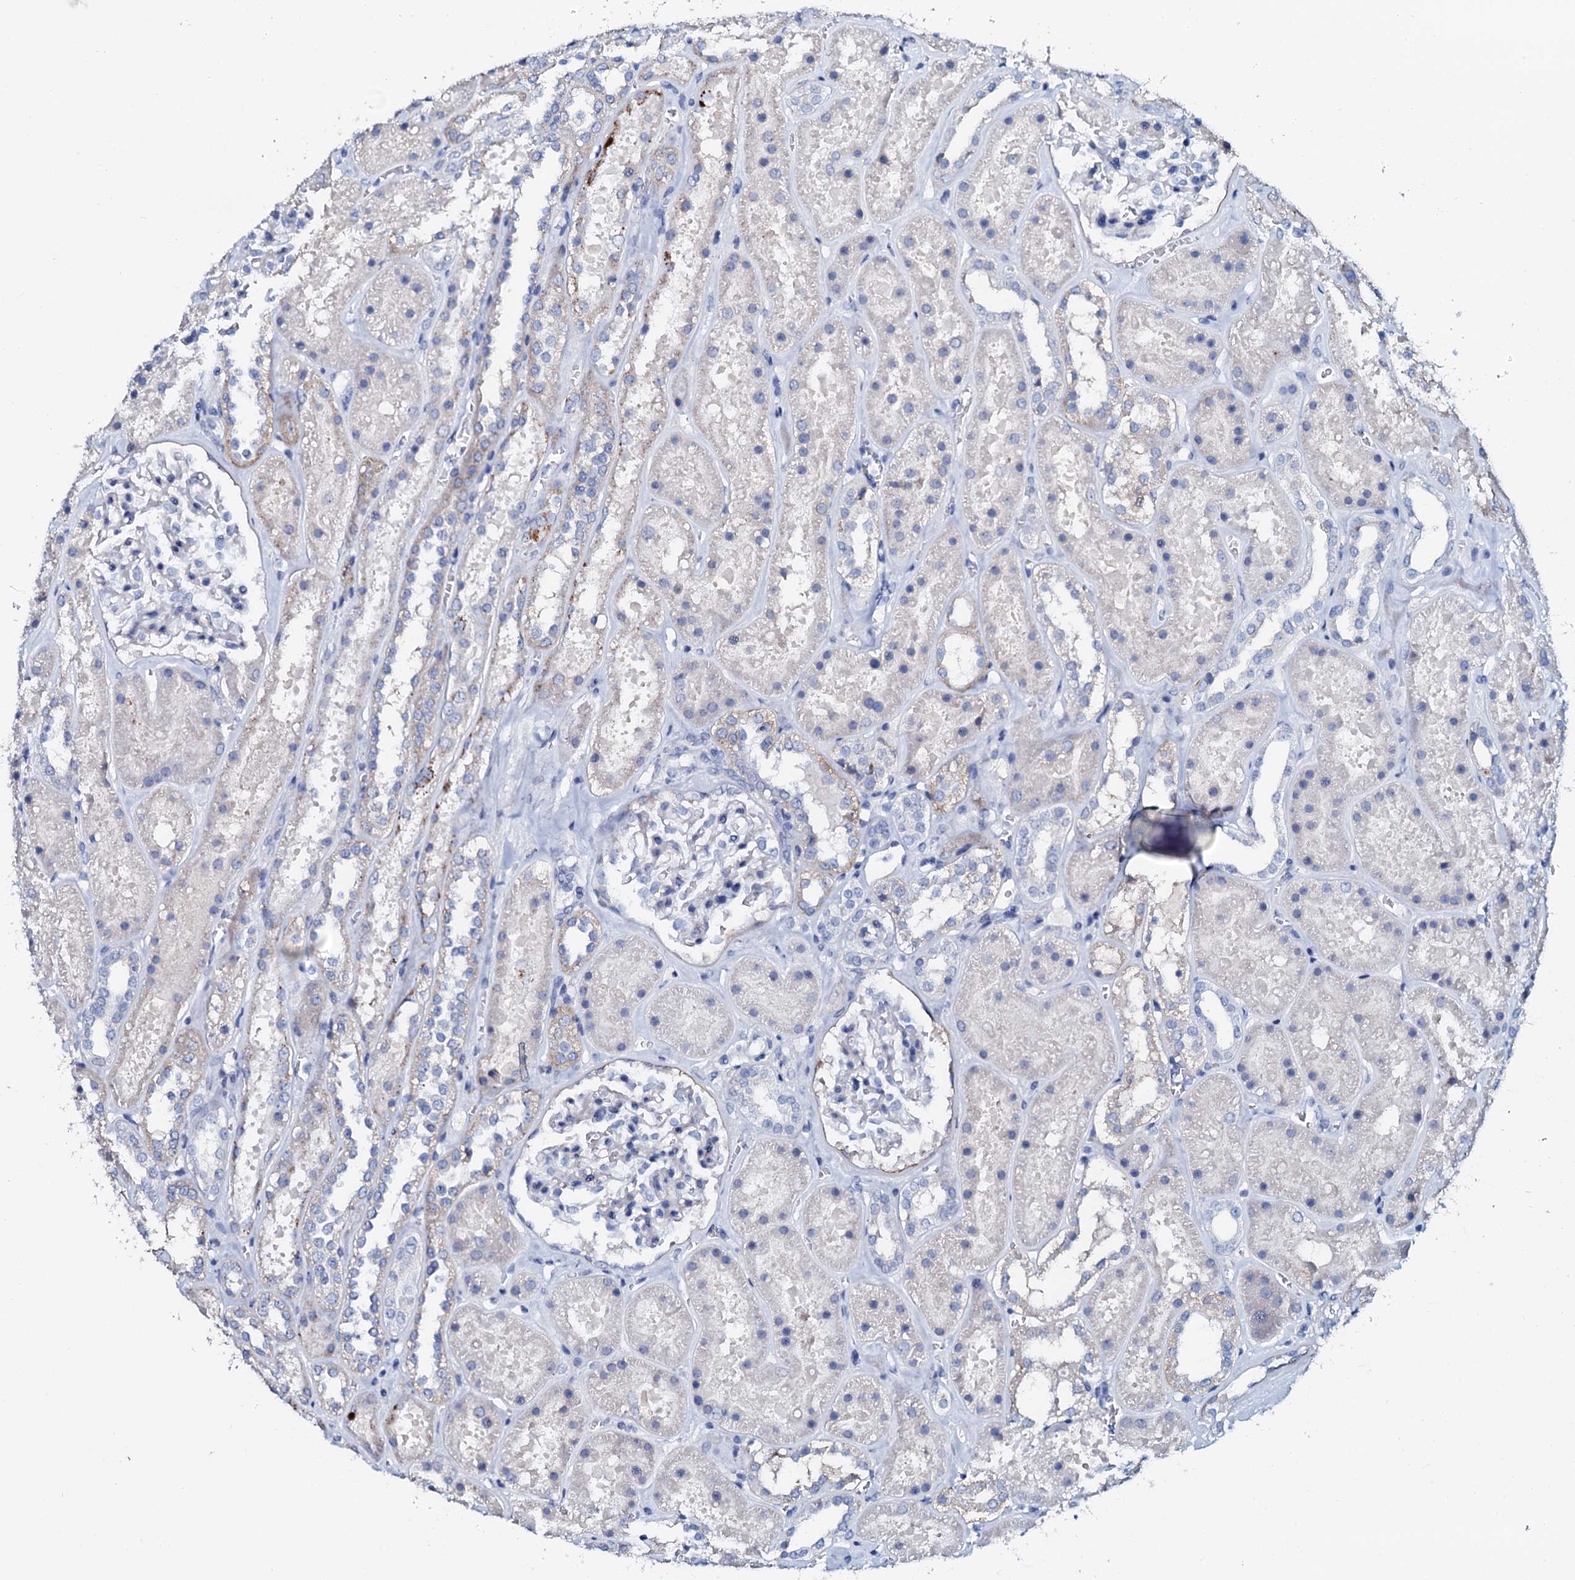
{"staining": {"intensity": "negative", "quantity": "none", "location": "none"}, "tissue": "kidney", "cell_type": "Cells in glomeruli", "image_type": "normal", "snomed": [{"axis": "morphology", "description": "Normal tissue, NOS"}, {"axis": "topography", "description": "Kidney"}], "caption": "DAB (3,3'-diaminobenzidine) immunohistochemical staining of benign human kidney shows no significant staining in cells in glomeruli.", "gene": "AMER2", "patient": {"sex": "female", "age": 41}}